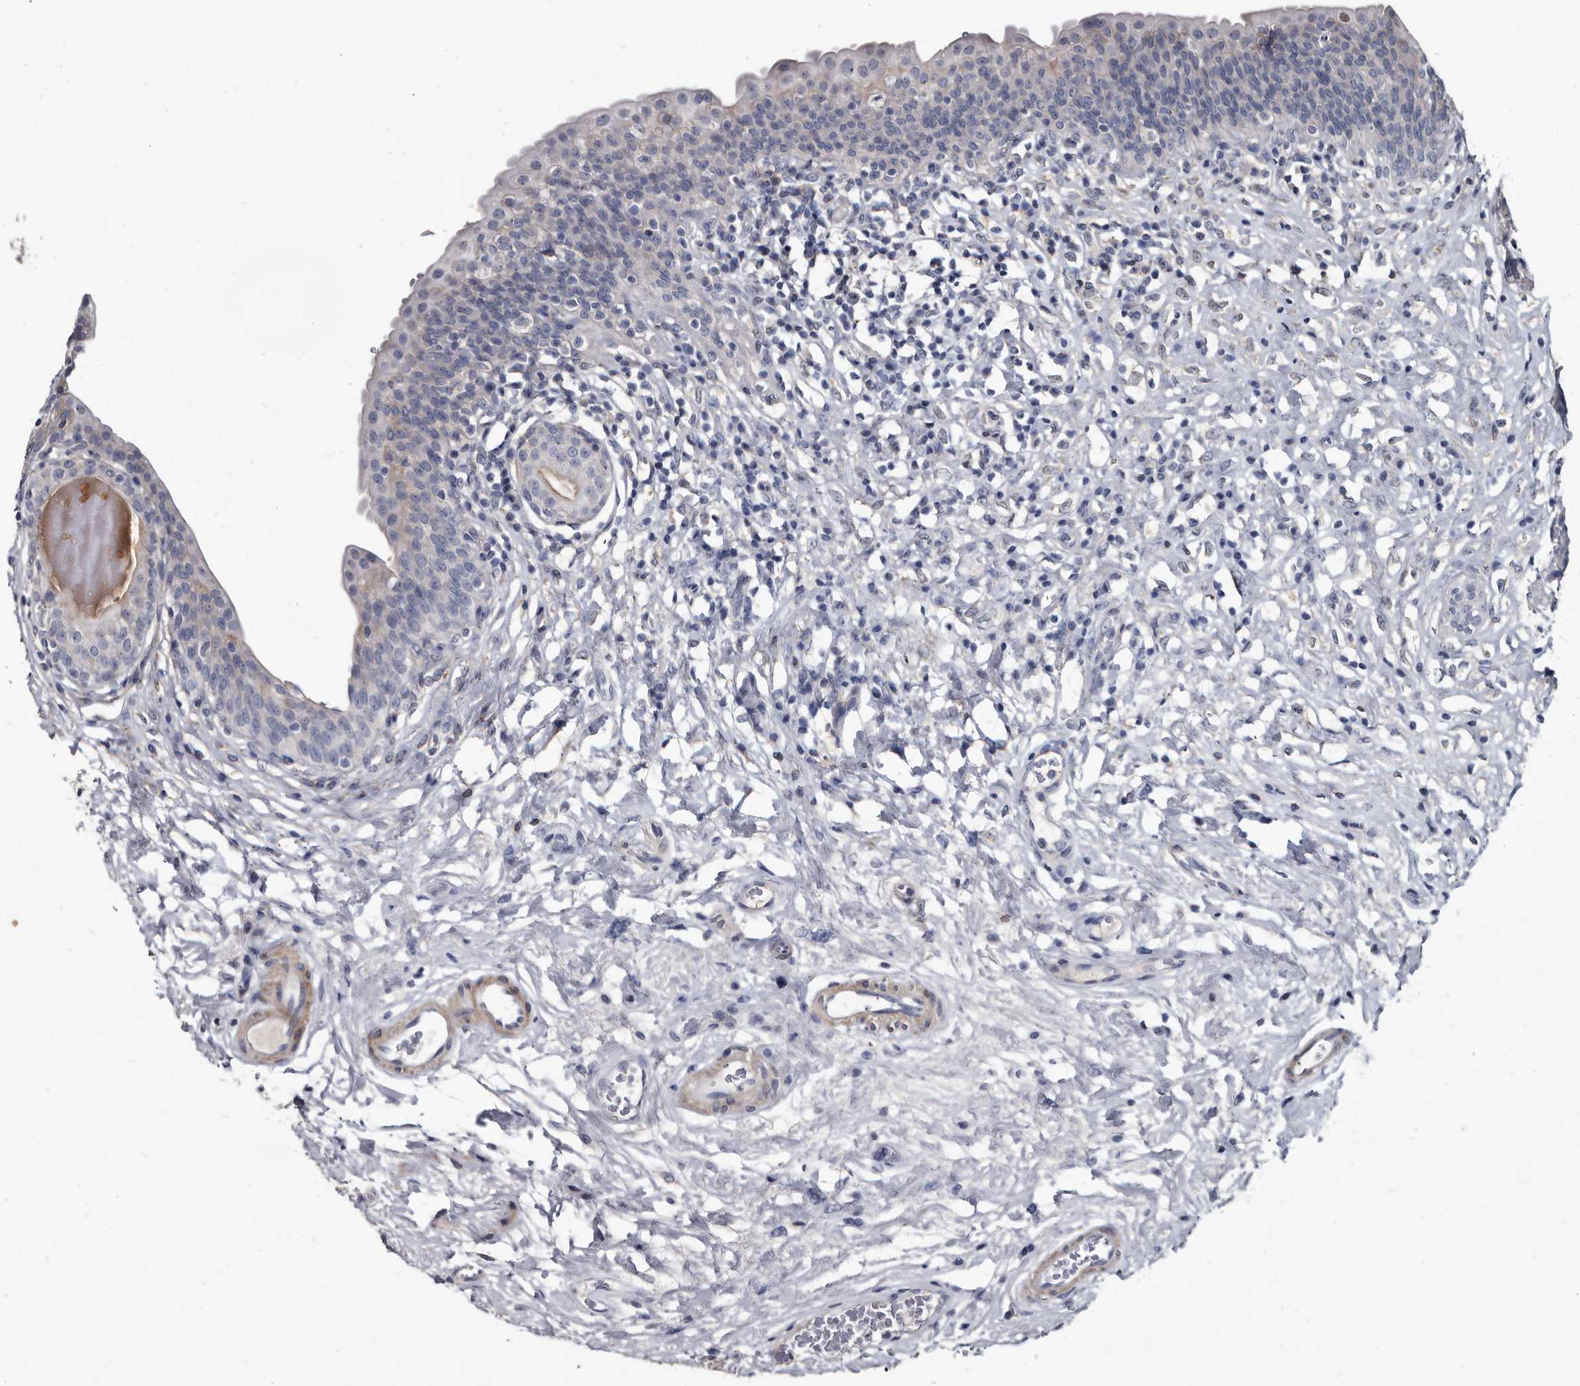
{"staining": {"intensity": "negative", "quantity": "none", "location": "none"}, "tissue": "urinary bladder", "cell_type": "Urothelial cells", "image_type": "normal", "snomed": [{"axis": "morphology", "description": "Normal tissue, NOS"}, {"axis": "topography", "description": "Urinary bladder"}], "caption": "DAB (3,3'-diaminobenzidine) immunohistochemical staining of benign urinary bladder demonstrates no significant staining in urothelial cells. The staining was performed using DAB (3,3'-diaminobenzidine) to visualize the protein expression in brown, while the nuclei were stained in blue with hematoxylin (Magnification: 20x).", "gene": "PRSS8", "patient": {"sex": "male", "age": 83}}